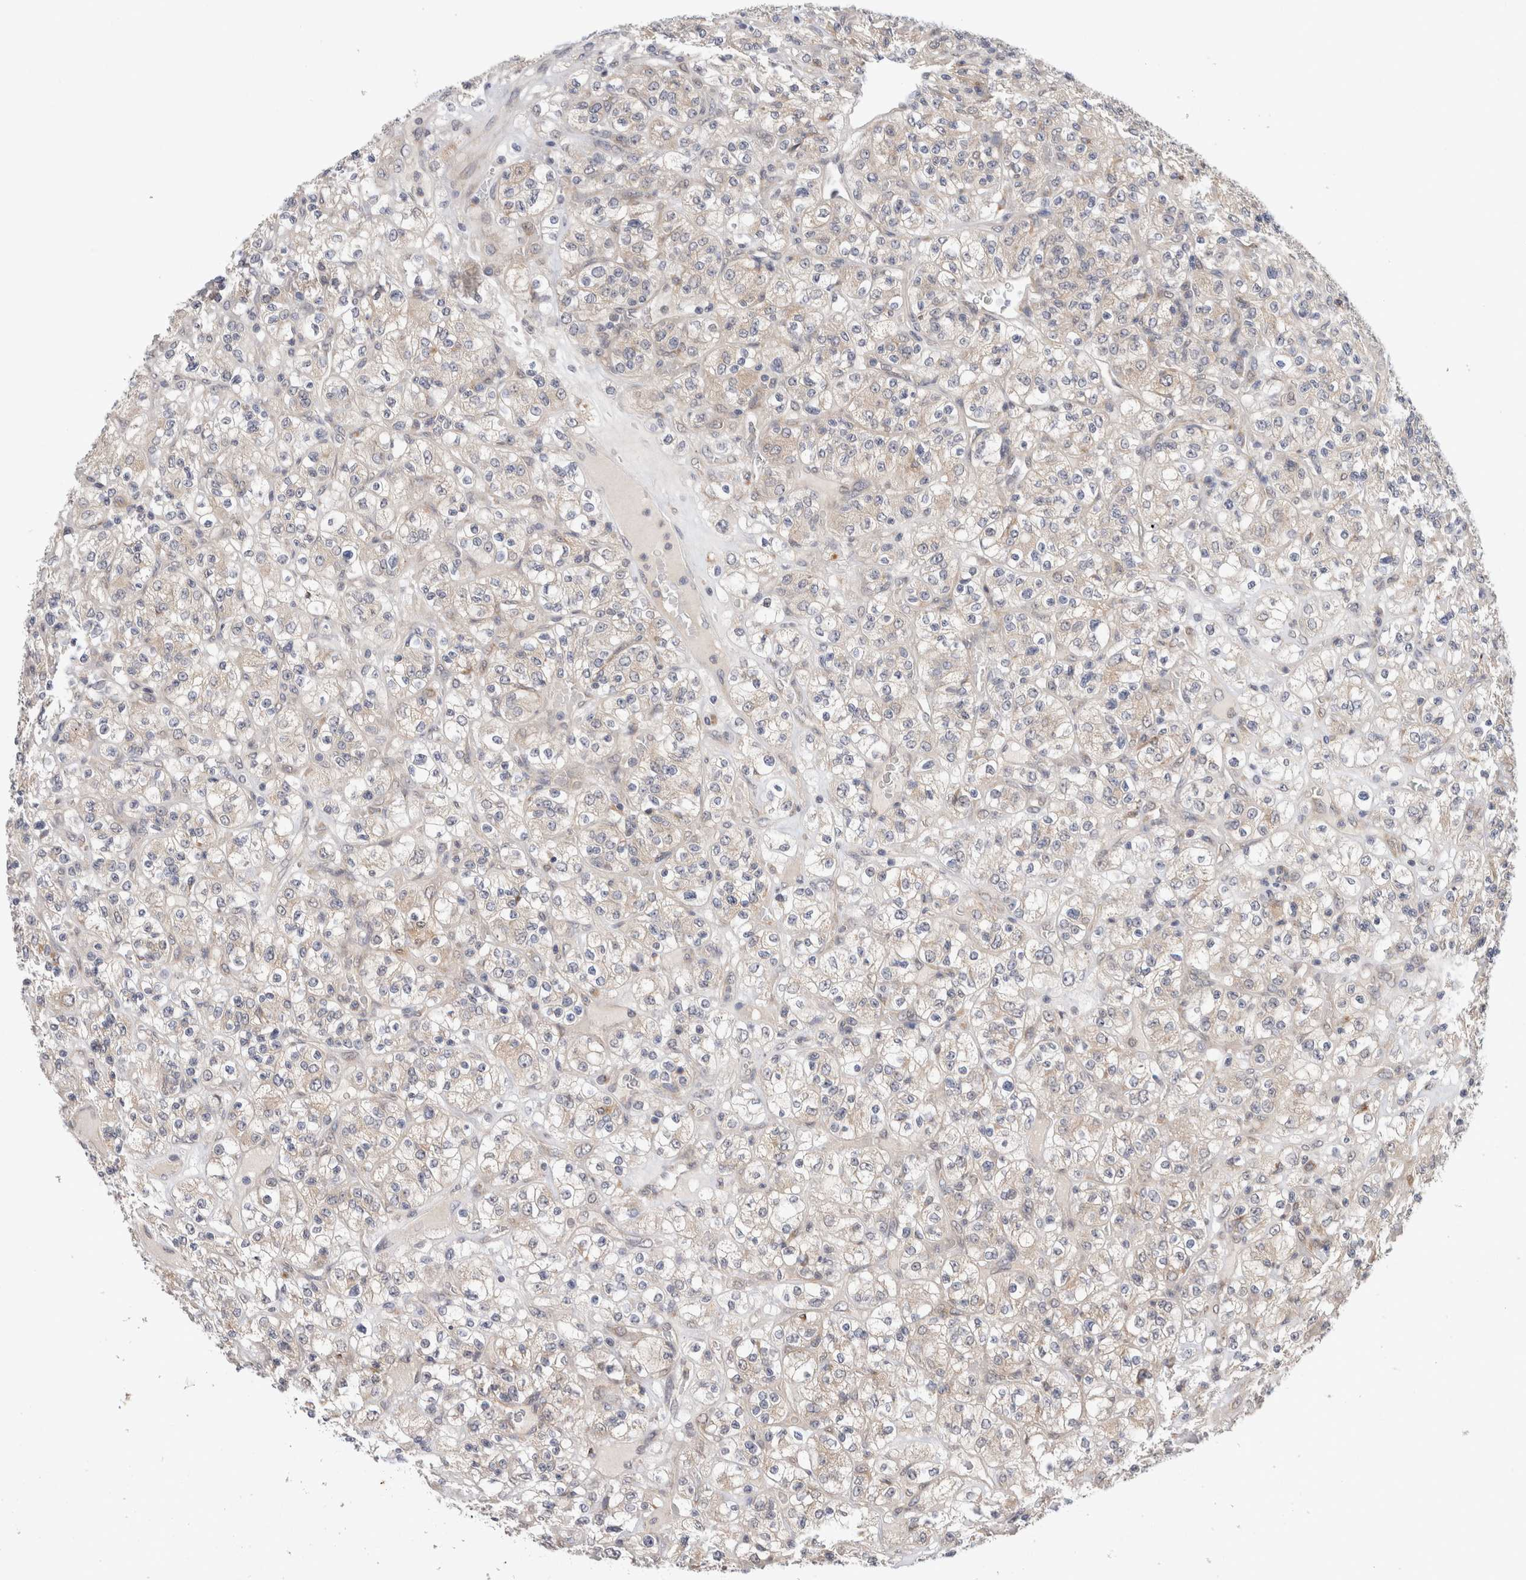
{"staining": {"intensity": "negative", "quantity": "none", "location": "none"}, "tissue": "renal cancer", "cell_type": "Tumor cells", "image_type": "cancer", "snomed": [{"axis": "morphology", "description": "Normal tissue, NOS"}, {"axis": "morphology", "description": "Adenocarcinoma, NOS"}, {"axis": "topography", "description": "Kidney"}], "caption": "Human renal cancer (adenocarcinoma) stained for a protein using immunohistochemistry shows no positivity in tumor cells.", "gene": "SGK1", "patient": {"sex": "female", "age": 72}}